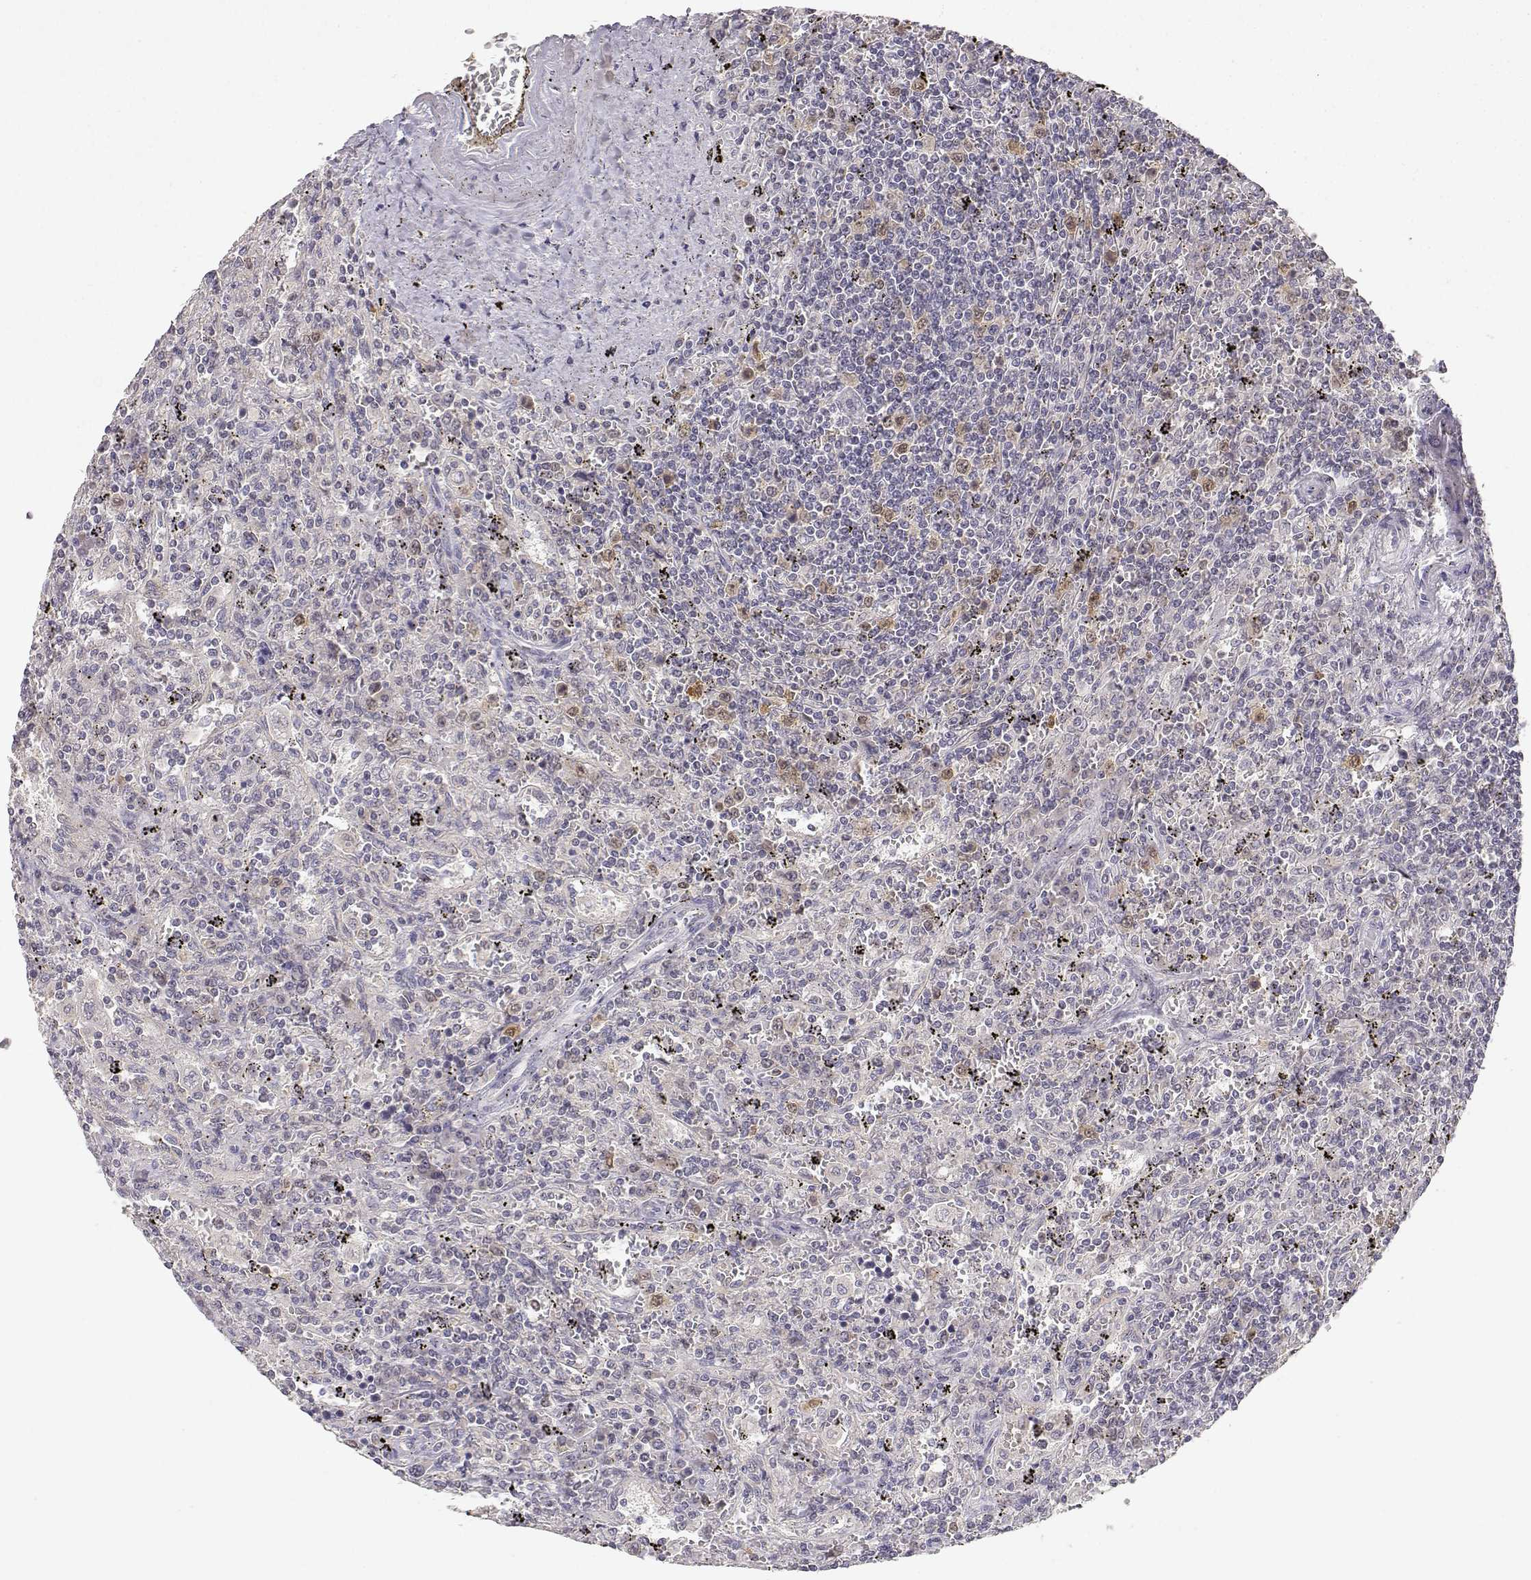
{"staining": {"intensity": "negative", "quantity": "none", "location": "none"}, "tissue": "lymphoma", "cell_type": "Tumor cells", "image_type": "cancer", "snomed": [{"axis": "morphology", "description": "Malignant lymphoma, non-Hodgkin's type, Low grade"}, {"axis": "topography", "description": "Spleen"}], "caption": "Tumor cells show no significant staining in lymphoma.", "gene": "RAD51", "patient": {"sex": "male", "age": 62}}